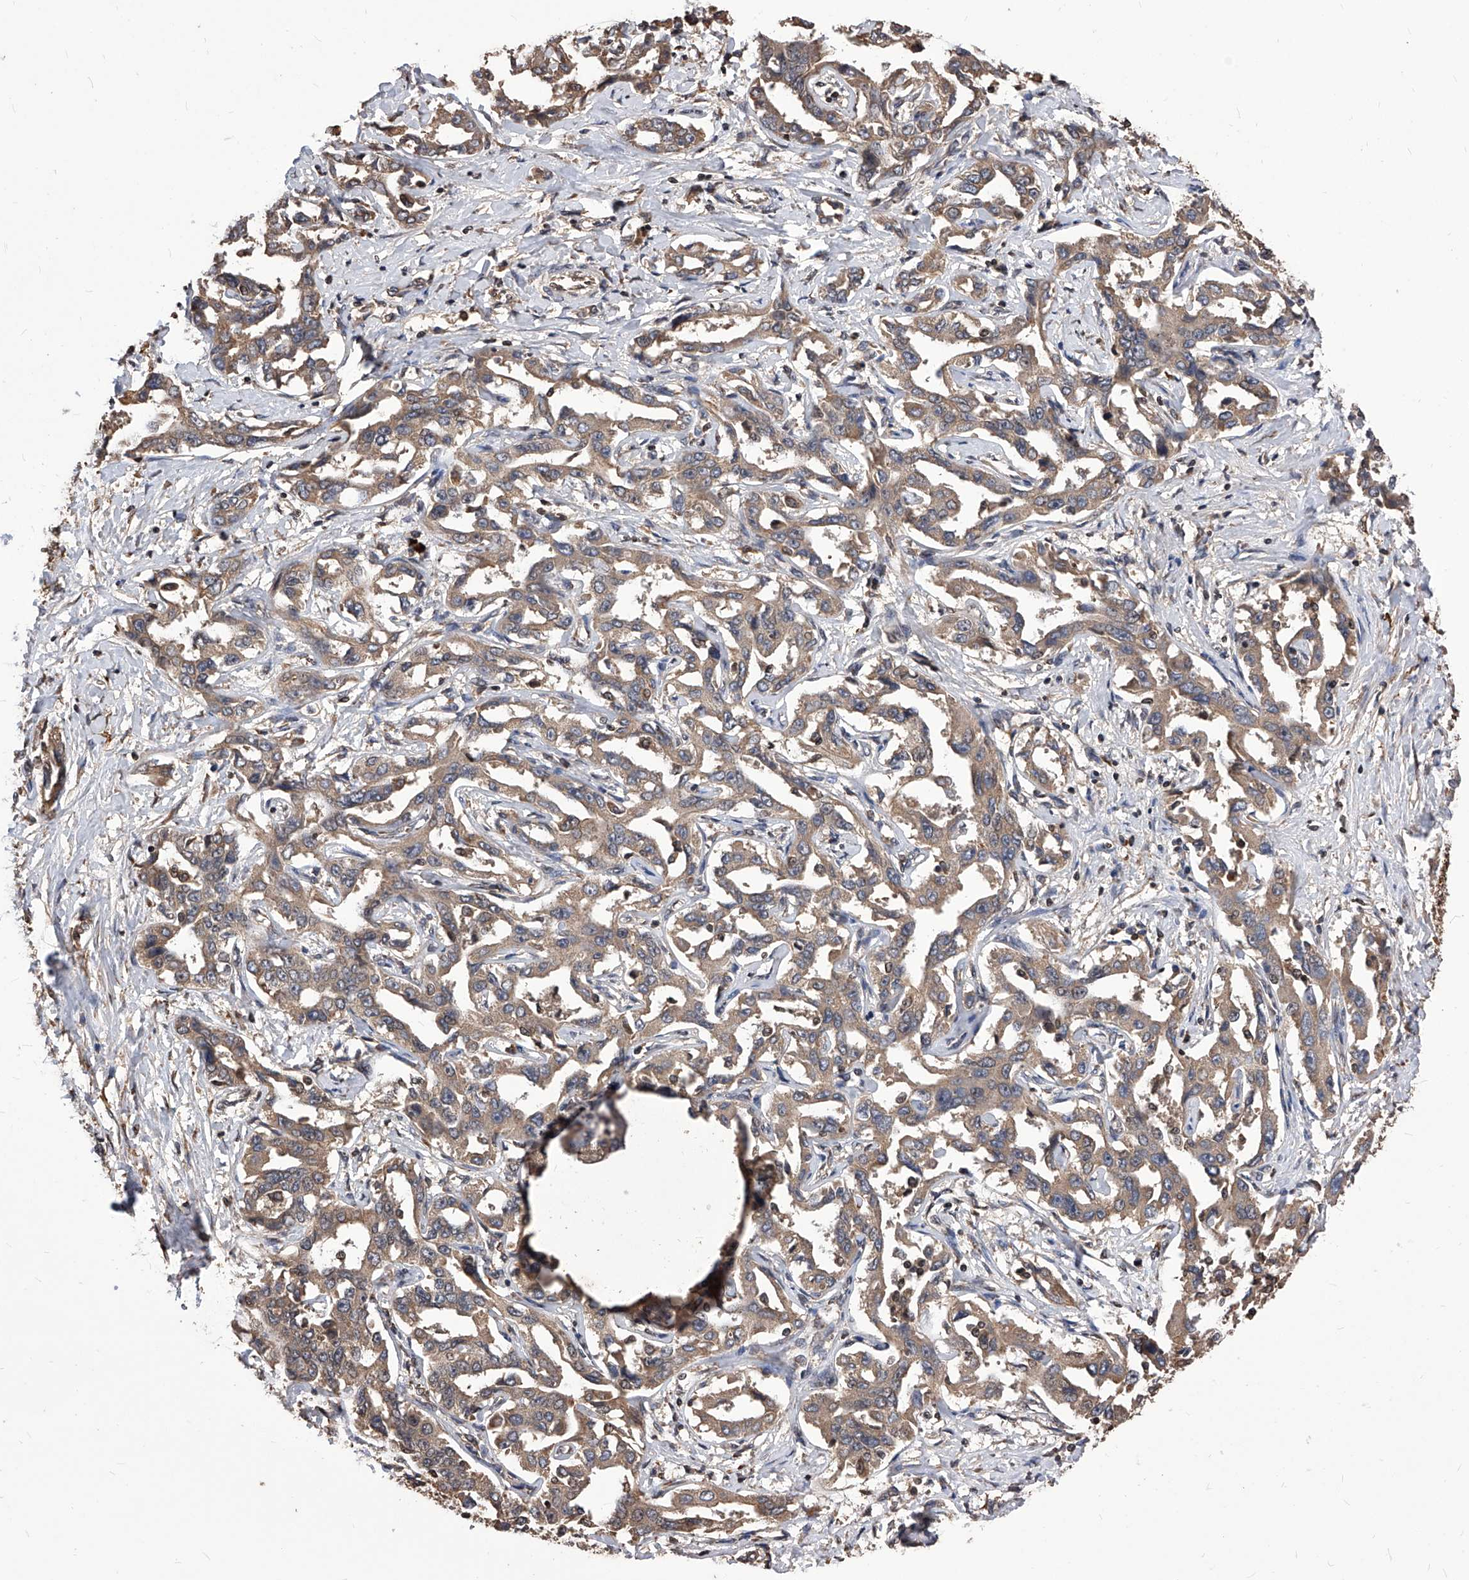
{"staining": {"intensity": "weak", "quantity": ">75%", "location": "cytoplasmic/membranous"}, "tissue": "liver cancer", "cell_type": "Tumor cells", "image_type": "cancer", "snomed": [{"axis": "morphology", "description": "Cholangiocarcinoma"}, {"axis": "topography", "description": "Liver"}], "caption": "Weak cytoplasmic/membranous positivity is identified in about >75% of tumor cells in liver cancer.", "gene": "ID1", "patient": {"sex": "male", "age": 59}}